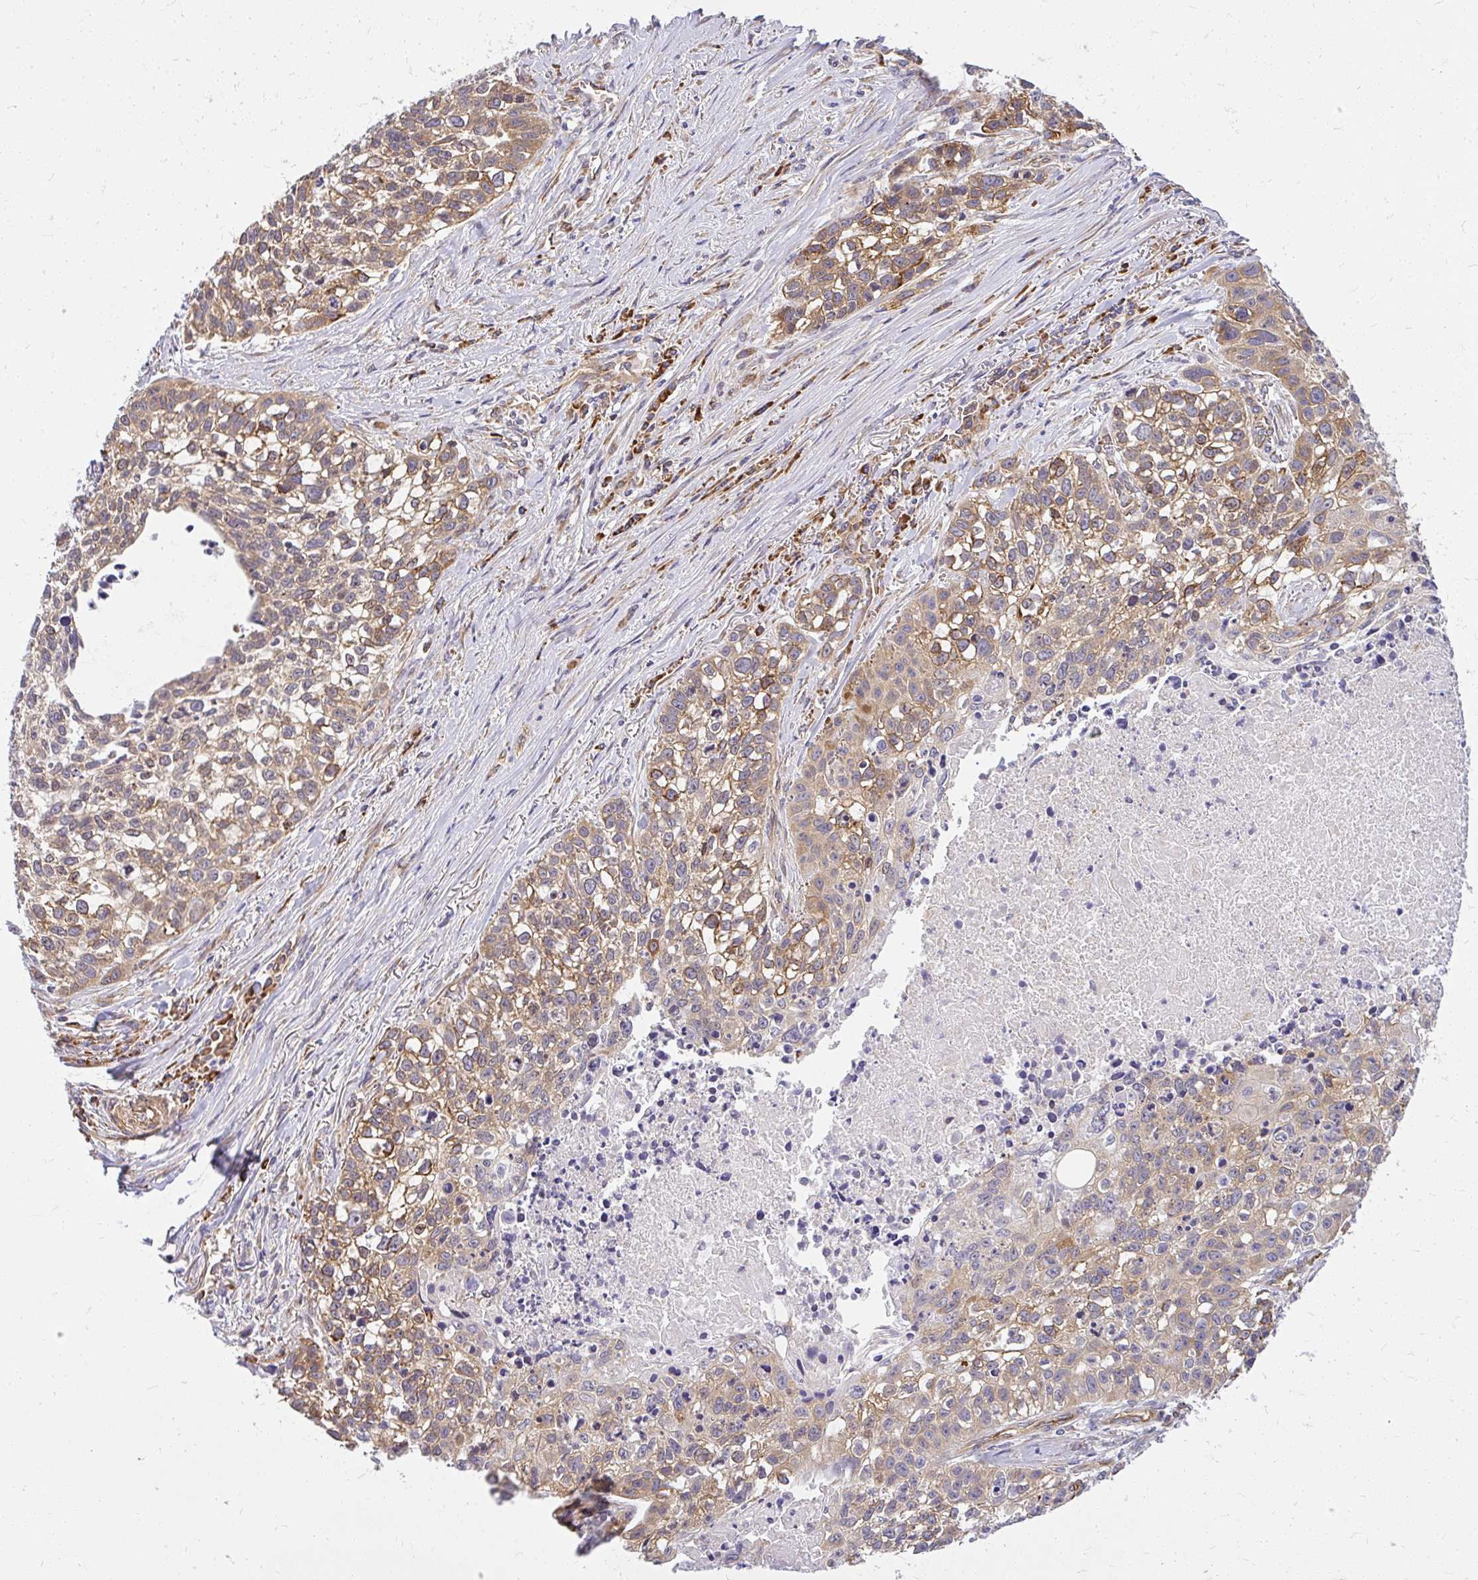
{"staining": {"intensity": "moderate", "quantity": ">75%", "location": "cytoplasmic/membranous"}, "tissue": "lung cancer", "cell_type": "Tumor cells", "image_type": "cancer", "snomed": [{"axis": "morphology", "description": "Squamous cell carcinoma, NOS"}, {"axis": "topography", "description": "Lung"}], "caption": "This image exhibits IHC staining of human squamous cell carcinoma (lung), with medium moderate cytoplasmic/membranous positivity in about >75% of tumor cells.", "gene": "RSKR", "patient": {"sex": "male", "age": 74}}